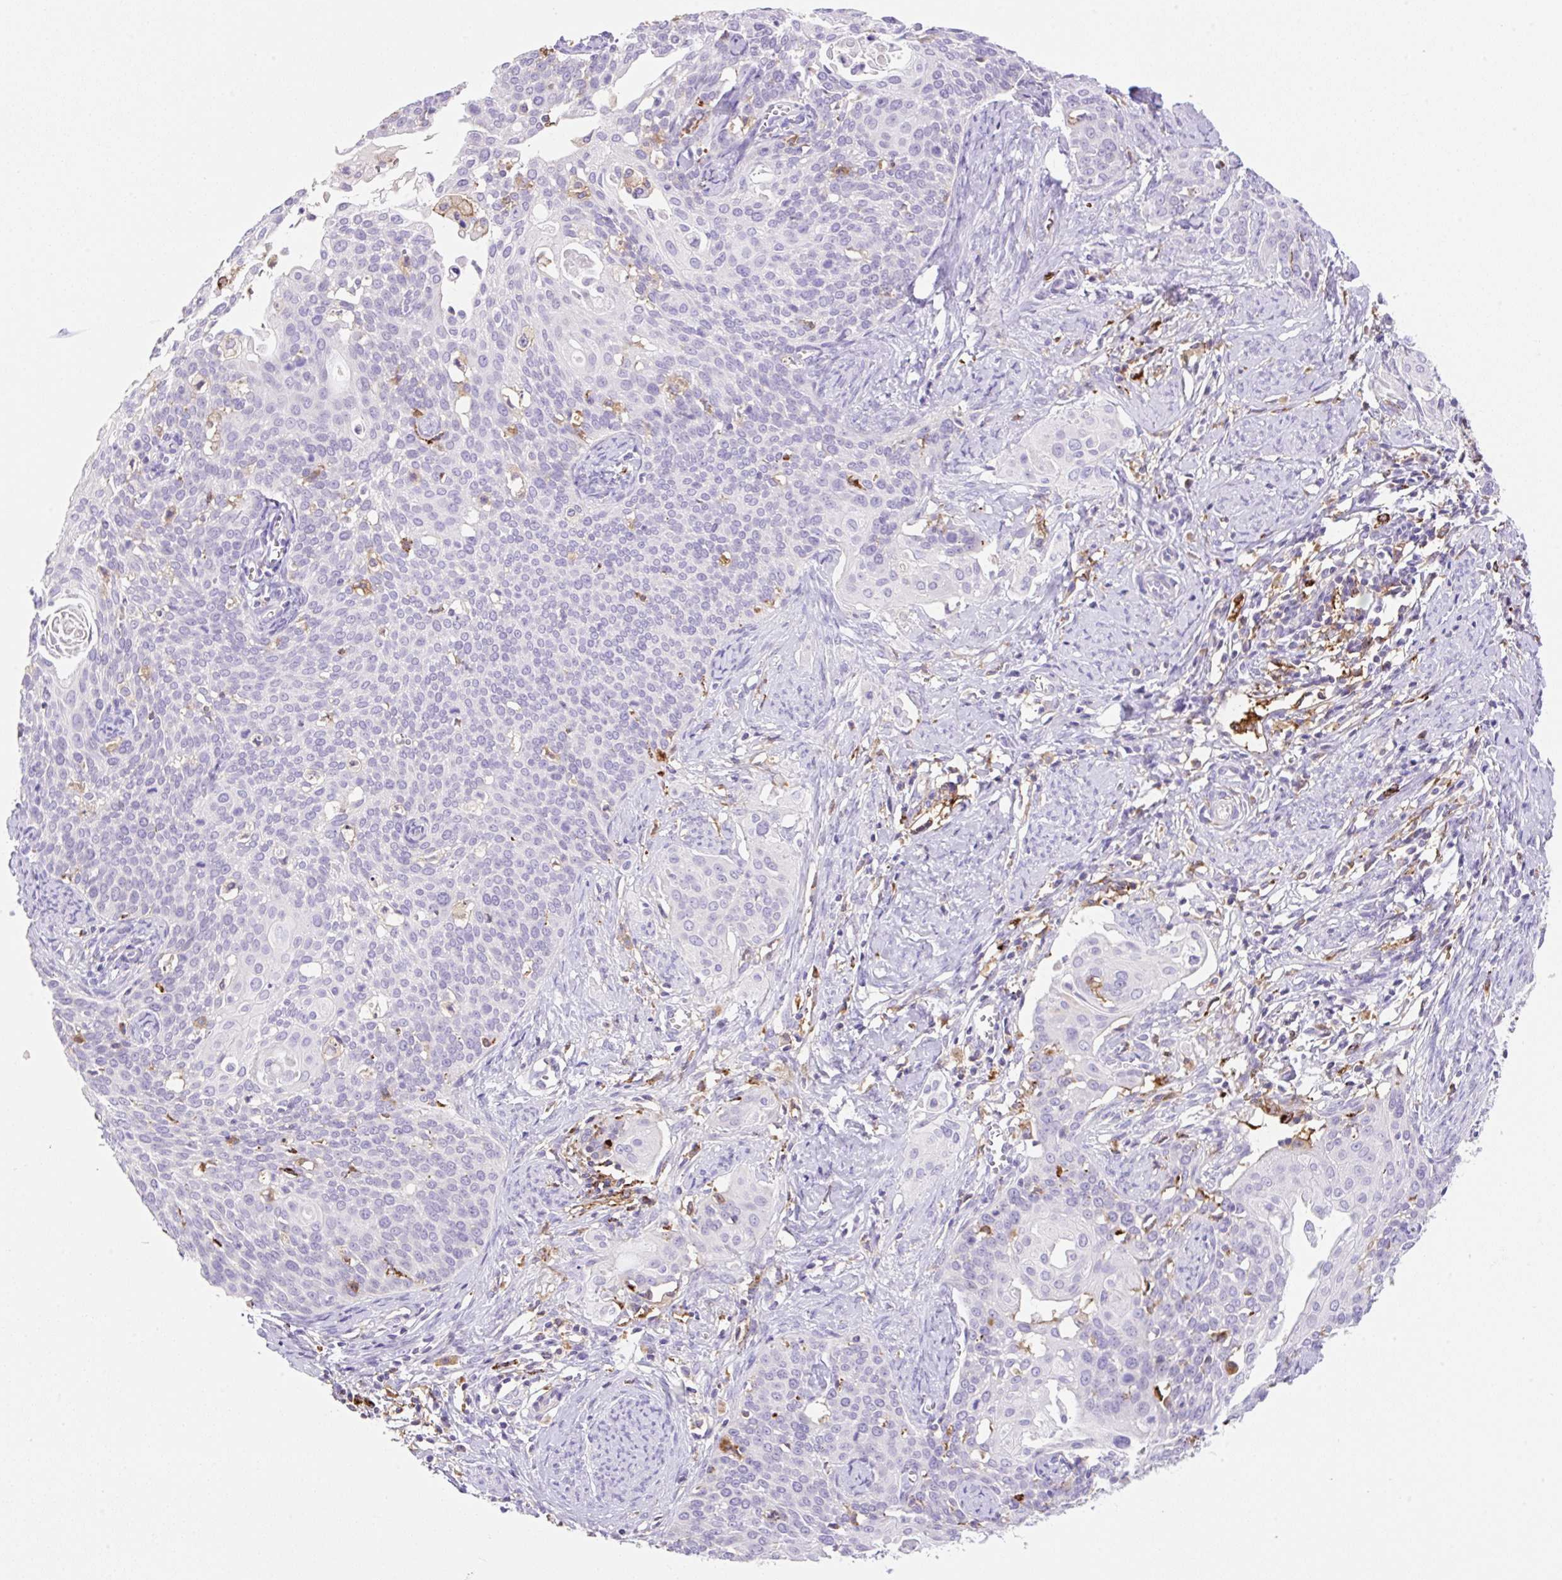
{"staining": {"intensity": "negative", "quantity": "none", "location": "none"}, "tissue": "cervical cancer", "cell_type": "Tumor cells", "image_type": "cancer", "snomed": [{"axis": "morphology", "description": "Squamous cell carcinoma, NOS"}, {"axis": "topography", "description": "Cervix"}], "caption": "Human cervical cancer (squamous cell carcinoma) stained for a protein using IHC shows no expression in tumor cells.", "gene": "TDRD15", "patient": {"sex": "female", "age": 44}}